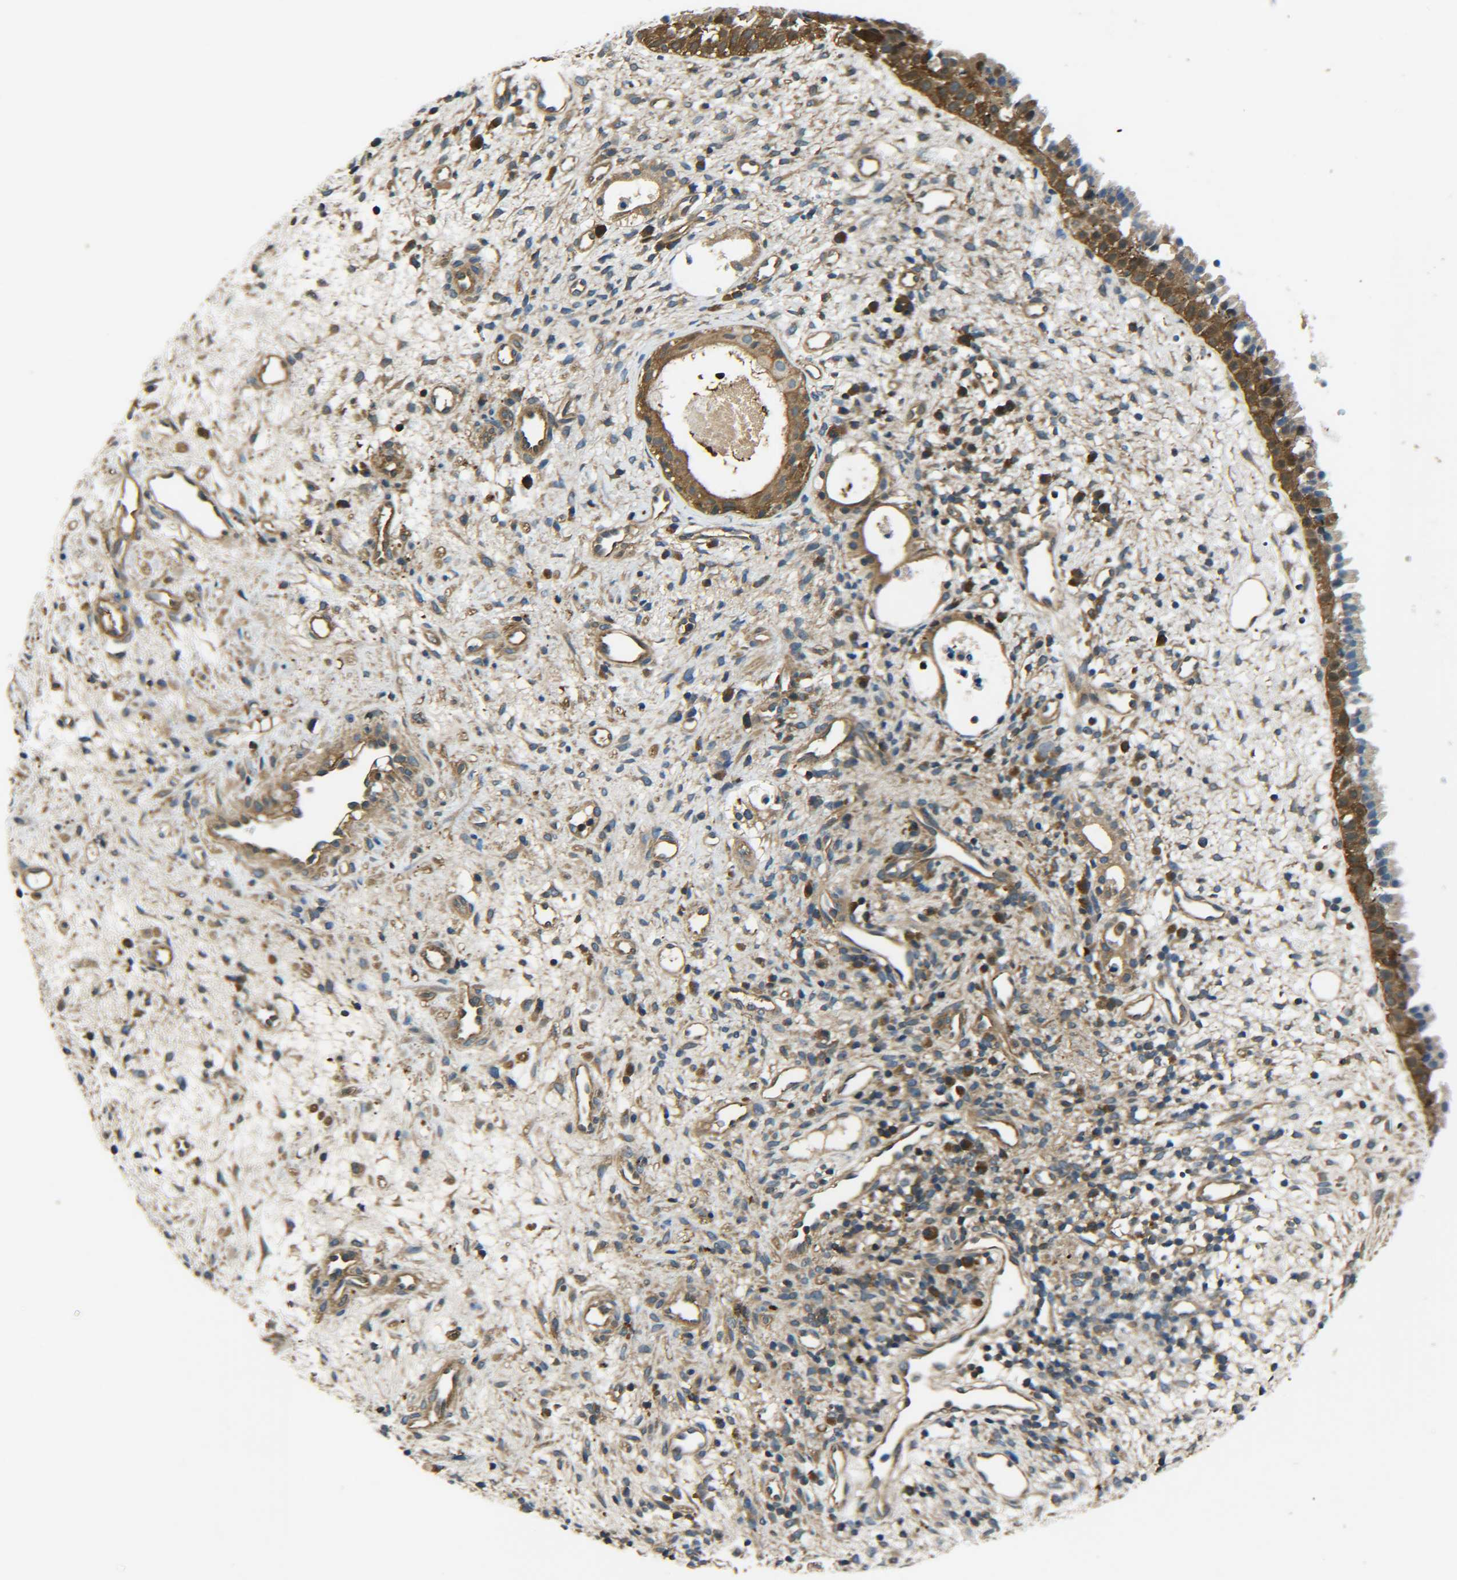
{"staining": {"intensity": "strong", "quantity": ">75%", "location": "cytoplasmic/membranous"}, "tissue": "nasopharynx", "cell_type": "Respiratory epithelial cells", "image_type": "normal", "snomed": [{"axis": "morphology", "description": "Normal tissue, NOS"}, {"axis": "topography", "description": "Nasopharynx"}], "caption": "Protein analysis of benign nasopharynx demonstrates strong cytoplasmic/membranous staining in about >75% of respiratory epithelial cells.", "gene": "PREB", "patient": {"sex": "male", "age": 22}}